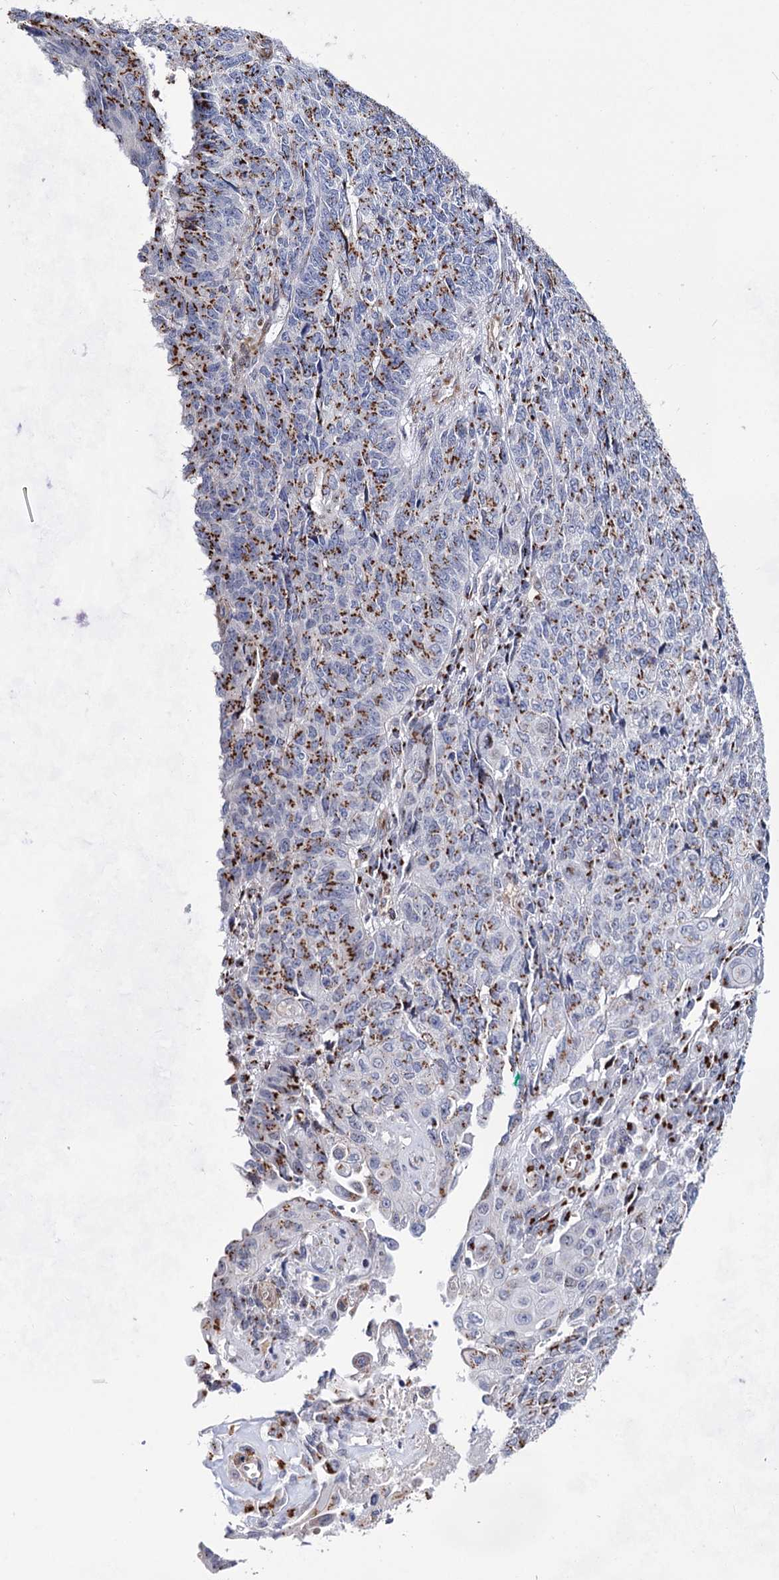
{"staining": {"intensity": "strong", "quantity": ">75%", "location": "cytoplasmic/membranous"}, "tissue": "endometrial cancer", "cell_type": "Tumor cells", "image_type": "cancer", "snomed": [{"axis": "morphology", "description": "Adenocarcinoma, NOS"}, {"axis": "topography", "description": "Endometrium"}], "caption": "Endometrial cancer stained with a brown dye exhibits strong cytoplasmic/membranous positive expression in approximately >75% of tumor cells.", "gene": "C11orf96", "patient": {"sex": "female", "age": 32}}